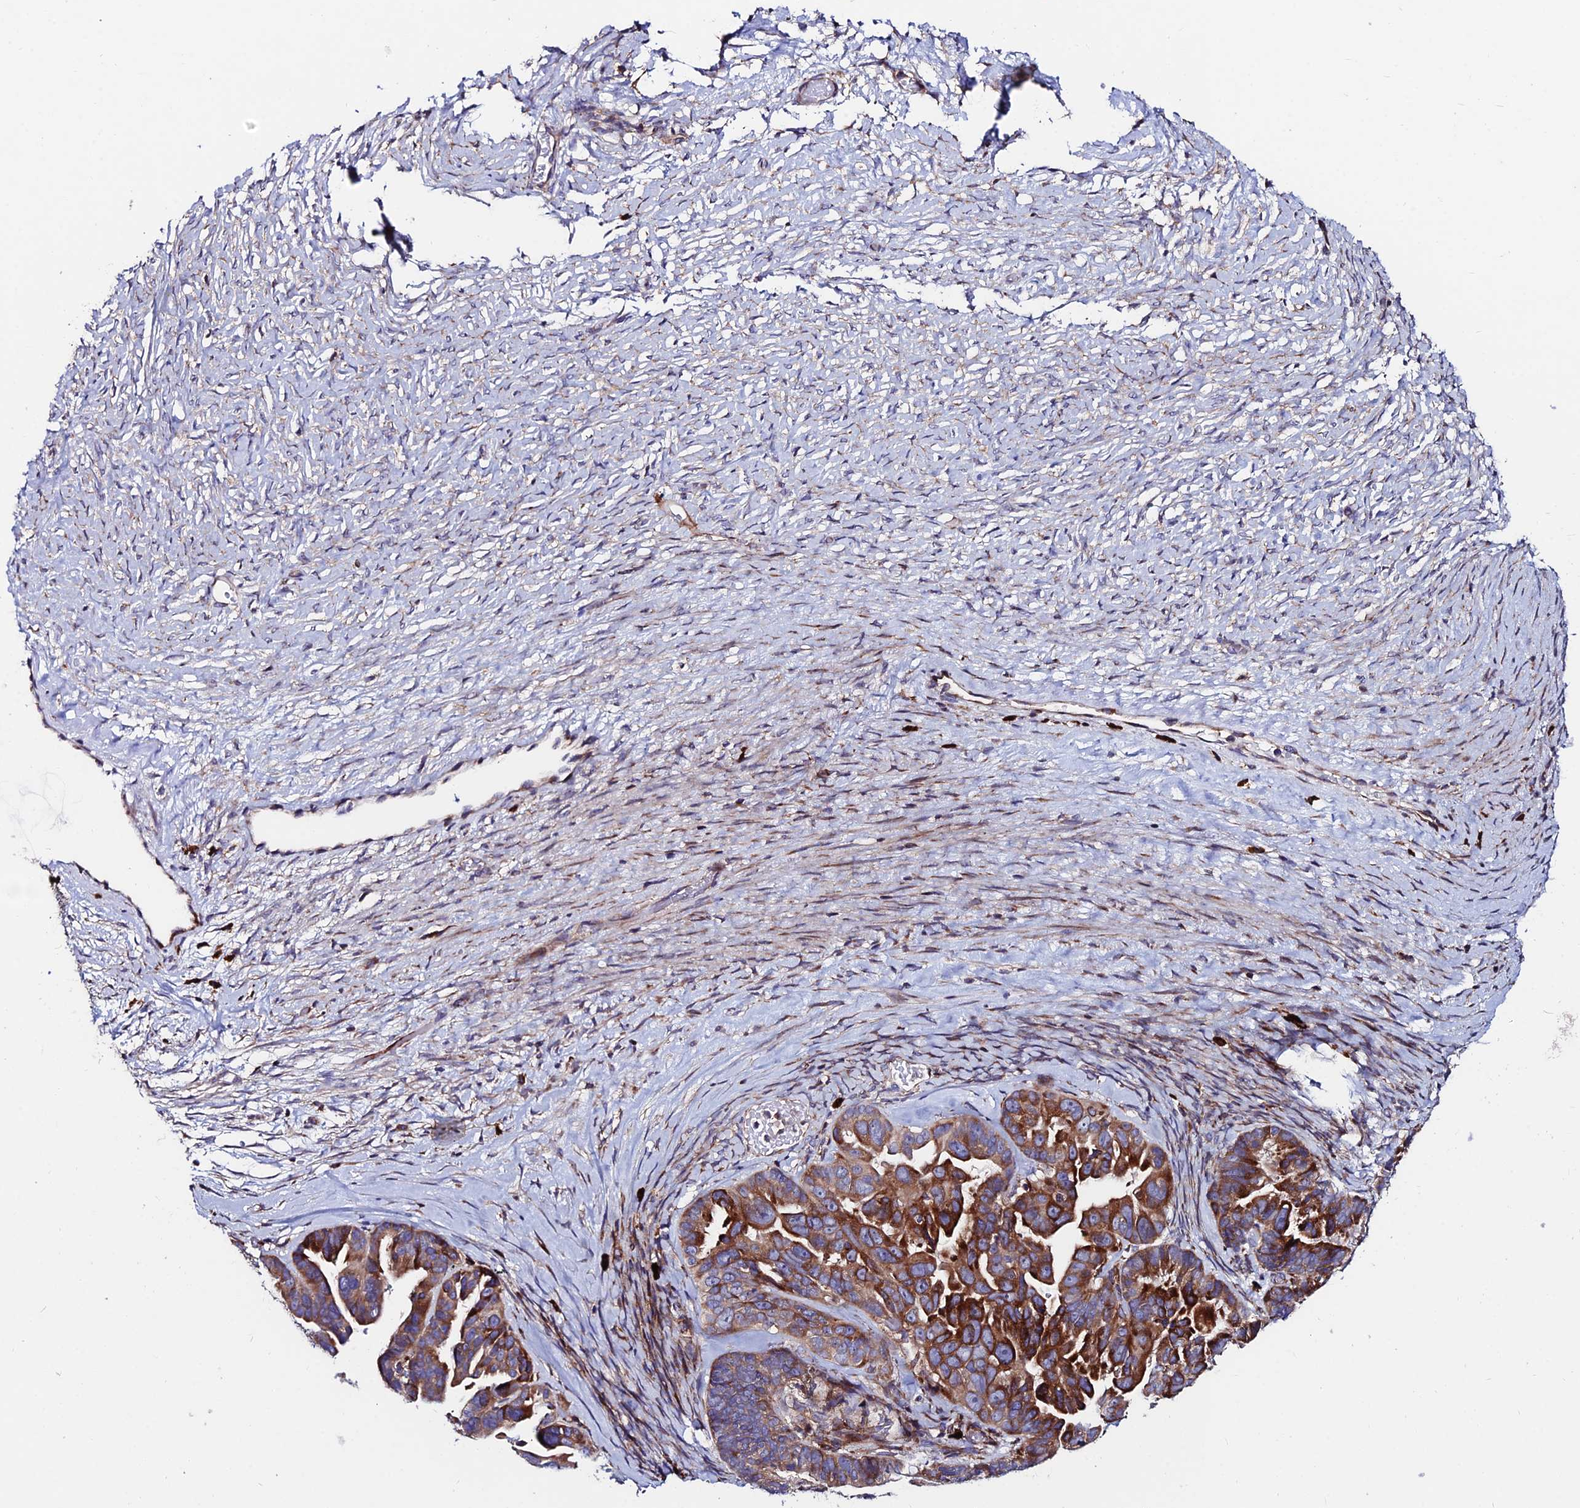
{"staining": {"intensity": "strong", "quantity": ">75%", "location": "cytoplasmic/membranous"}, "tissue": "ovarian cancer", "cell_type": "Tumor cells", "image_type": "cancer", "snomed": [{"axis": "morphology", "description": "Cystadenocarcinoma, serous, NOS"}, {"axis": "topography", "description": "Ovary"}], "caption": "An immunohistochemistry micrograph of tumor tissue is shown. Protein staining in brown shows strong cytoplasmic/membranous positivity in serous cystadenocarcinoma (ovarian) within tumor cells.", "gene": "EIF3K", "patient": {"sex": "female", "age": 56}}